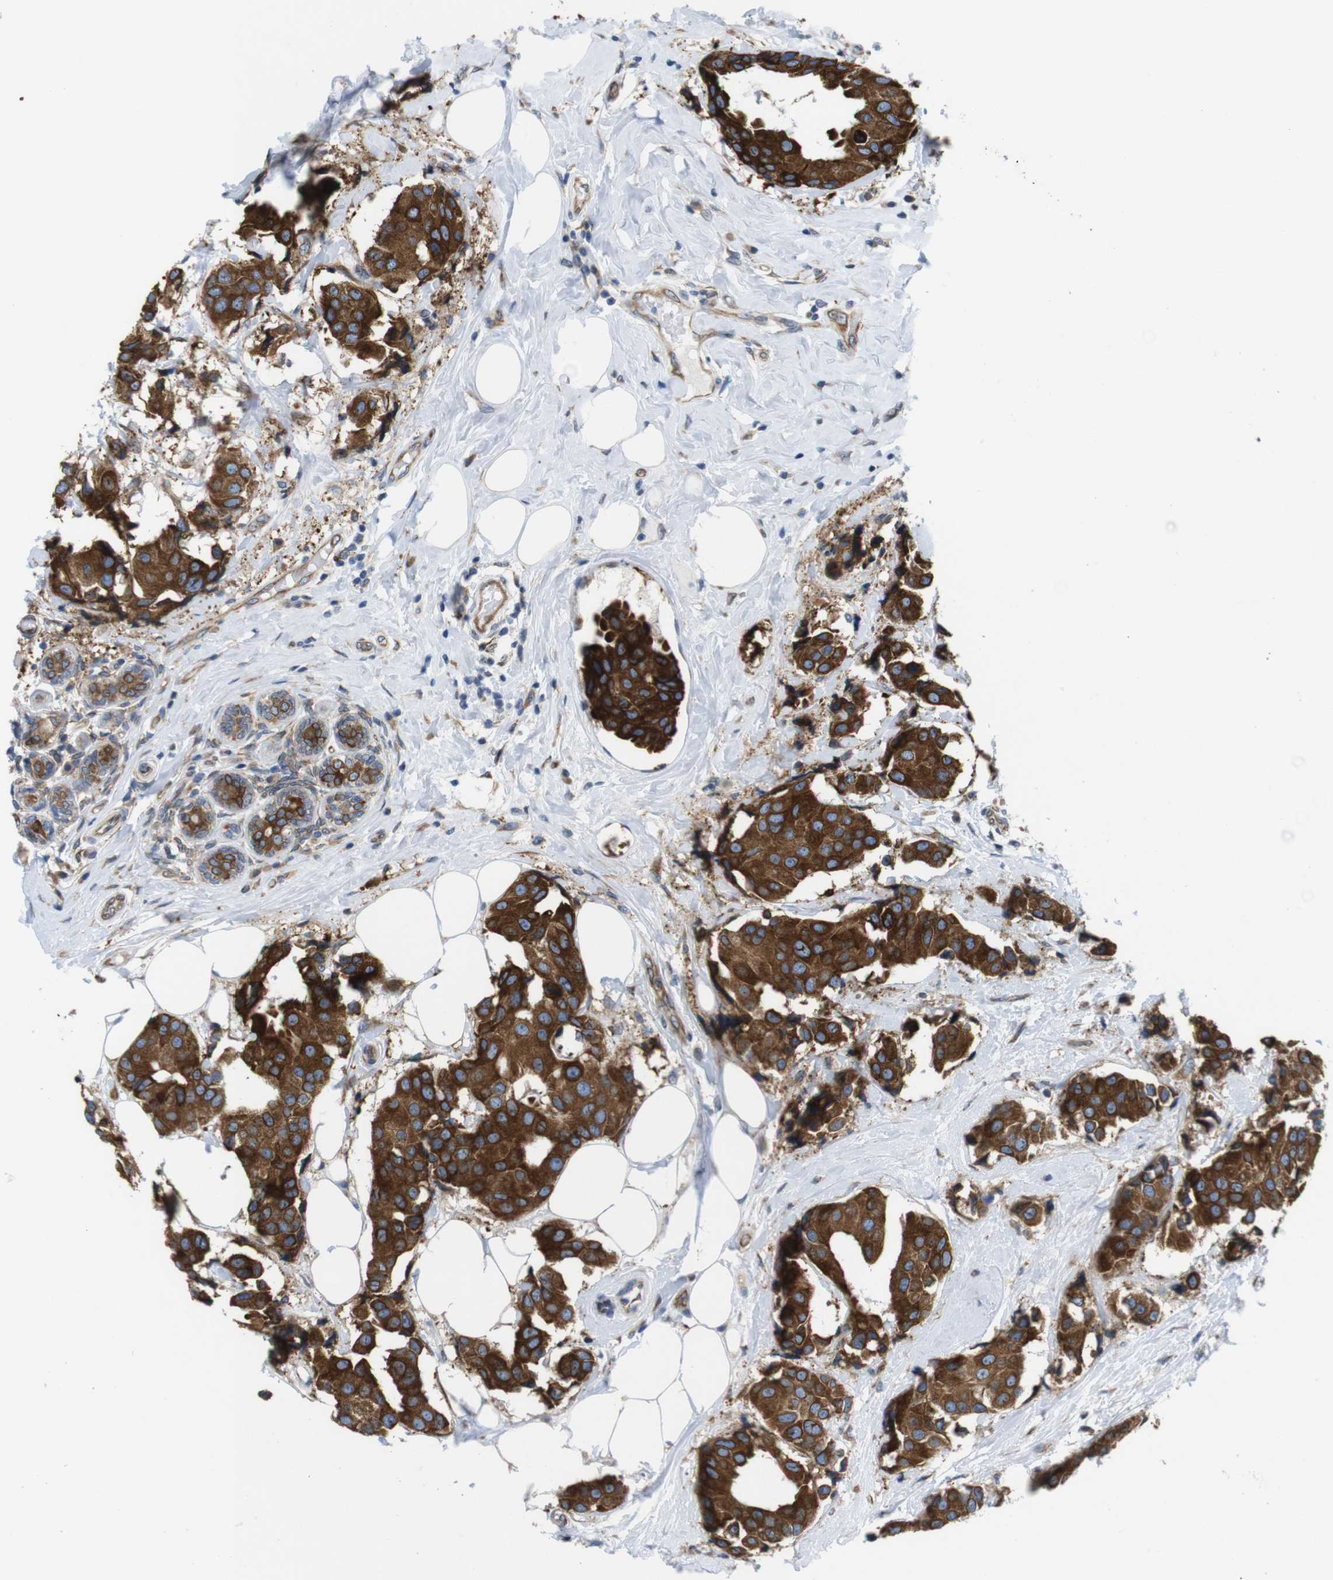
{"staining": {"intensity": "strong", "quantity": ">75%", "location": "cytoplasmic/membranous"}, "tissue": "breast cancer", "cell_type": "Tumor cells", "image_type": "cancer", "snomed": [{"axis": "morphology", "description": "Normal tissue, NOS"}, {"axis": "morphology", "description": "Duct carcinoma"}, {"axis": "topography", "description": "Breast"}], "caption": "The photomicrograph demonstrates immunohistochemical staining of breast invasive ductal carcinoma. There is strong cytoplasmic/membranous expression is present in approximately >75% of tumor cells.", "gene": "HACD3", "patient": {"sex": "female", "age": 39}}